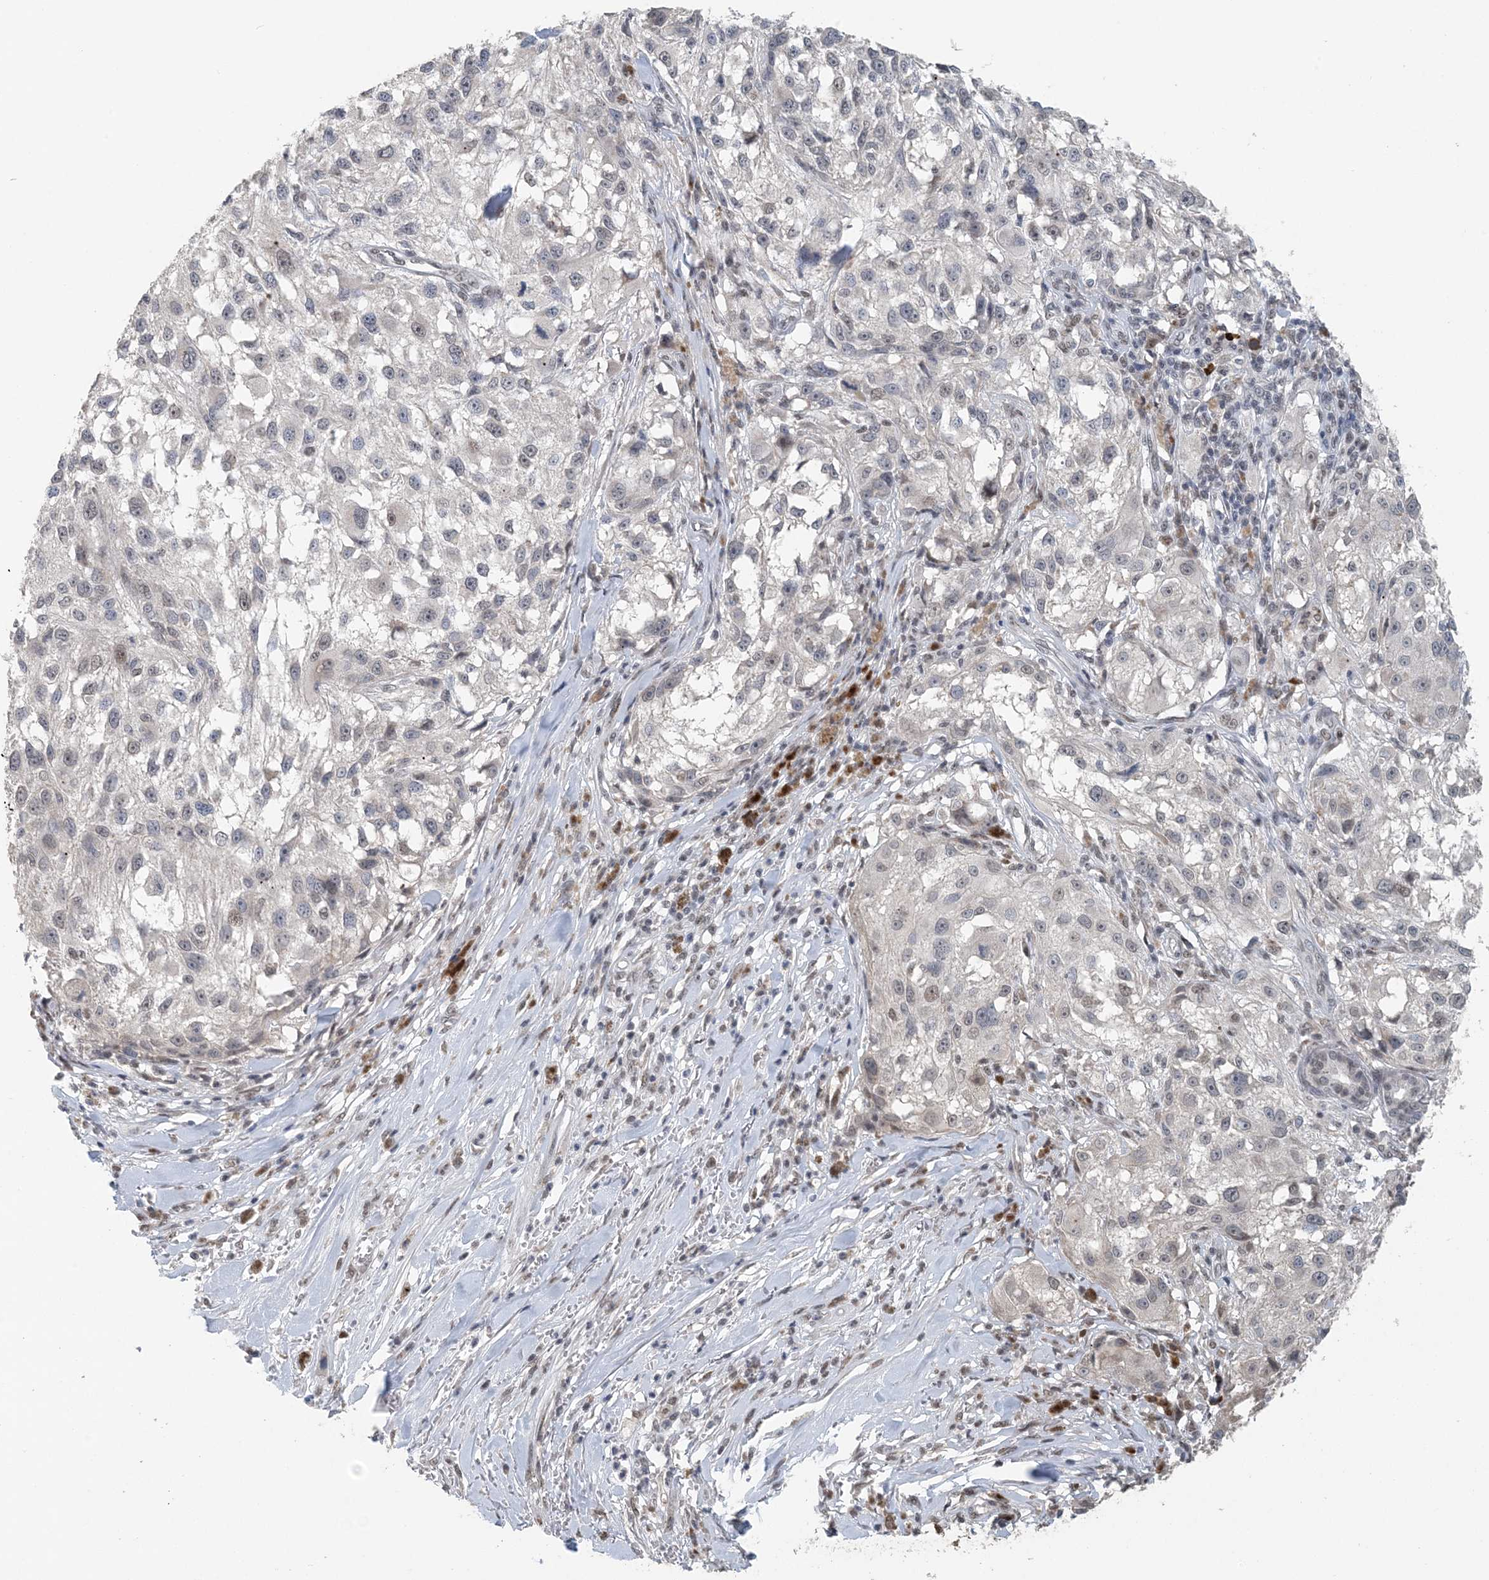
{"staining": {"intensity": "negative", "quantity": "none", "location": "none"}, "tissue": "melanoma", "cell_type": "Tumor cells", "image_type": "cancer", "snomed": [{"axis": "morphology", "description": "Necrosis, NOS"}, {"axis": "morphology", "description": "Malignant melanoma, NOS"}, {"axis": "topography", "description": "Skin"}], "caption": "Immunohistochemical staining of malignant melanoma exhibits no significant positivity in tumor cells.", "gene": "MBD2", "patient": {"sex": "female", "age": 87}}